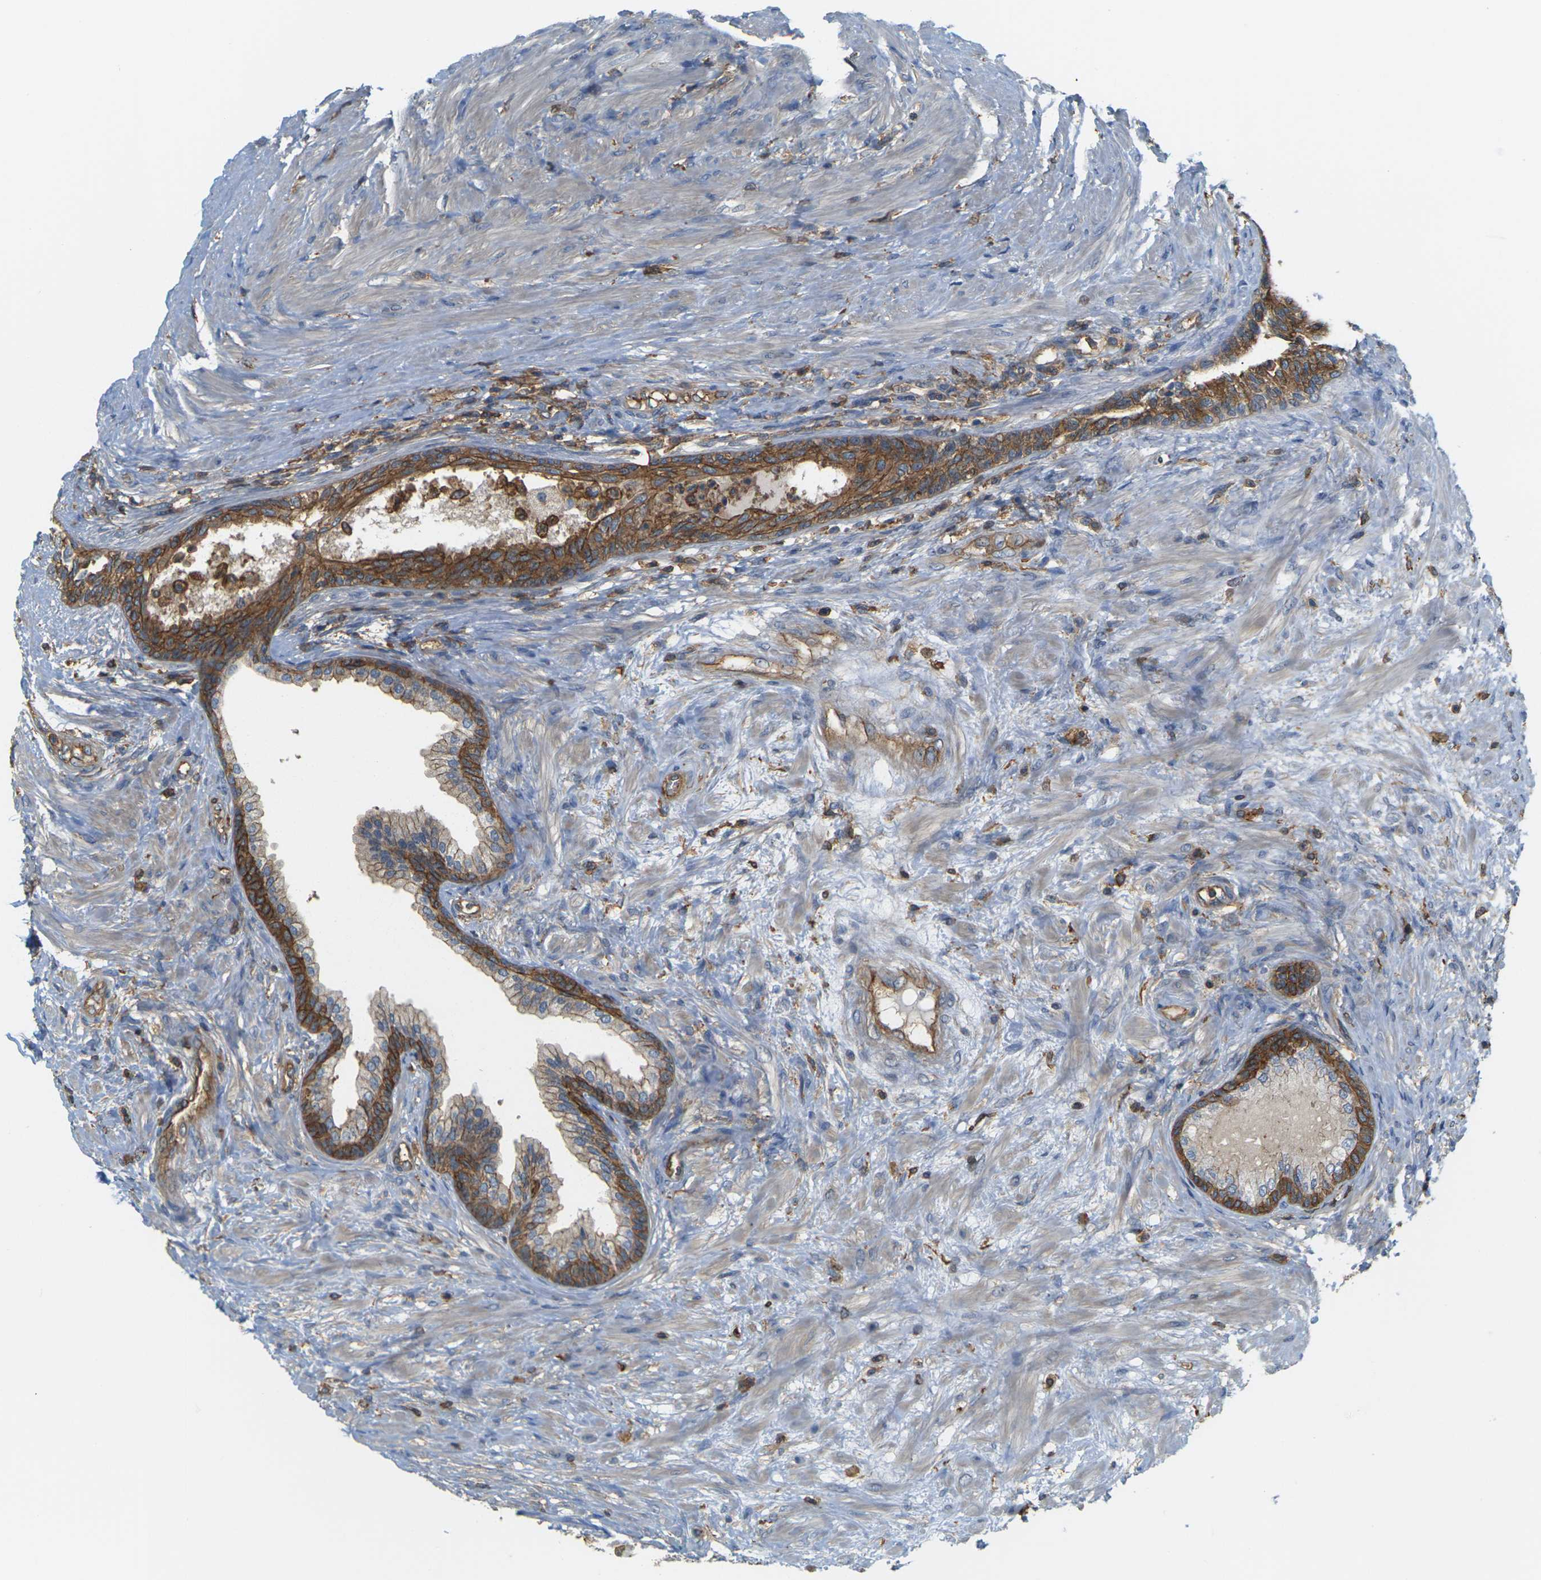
{"staining": {"intensity": "moderate", "quantity": ">75%", "location": "cytoplasmic/membranous"}, "tissue": "prostate", "cell_type": "Glandular cells", "image_type": "normal", "snomed": [{"axis": "morphology", "description": "Normal tissue, NOS"}, {"axis": "topography", "description": "Prostate"}], "caption": "Brown immunohistochemical staining in unremarkable human prostate exhibits moderate cytoplasmic/membranous staining in approximately >75% of glandular cells.", "gene": "IQGAP1", "patient": {"sex": "male", "age": 76}}